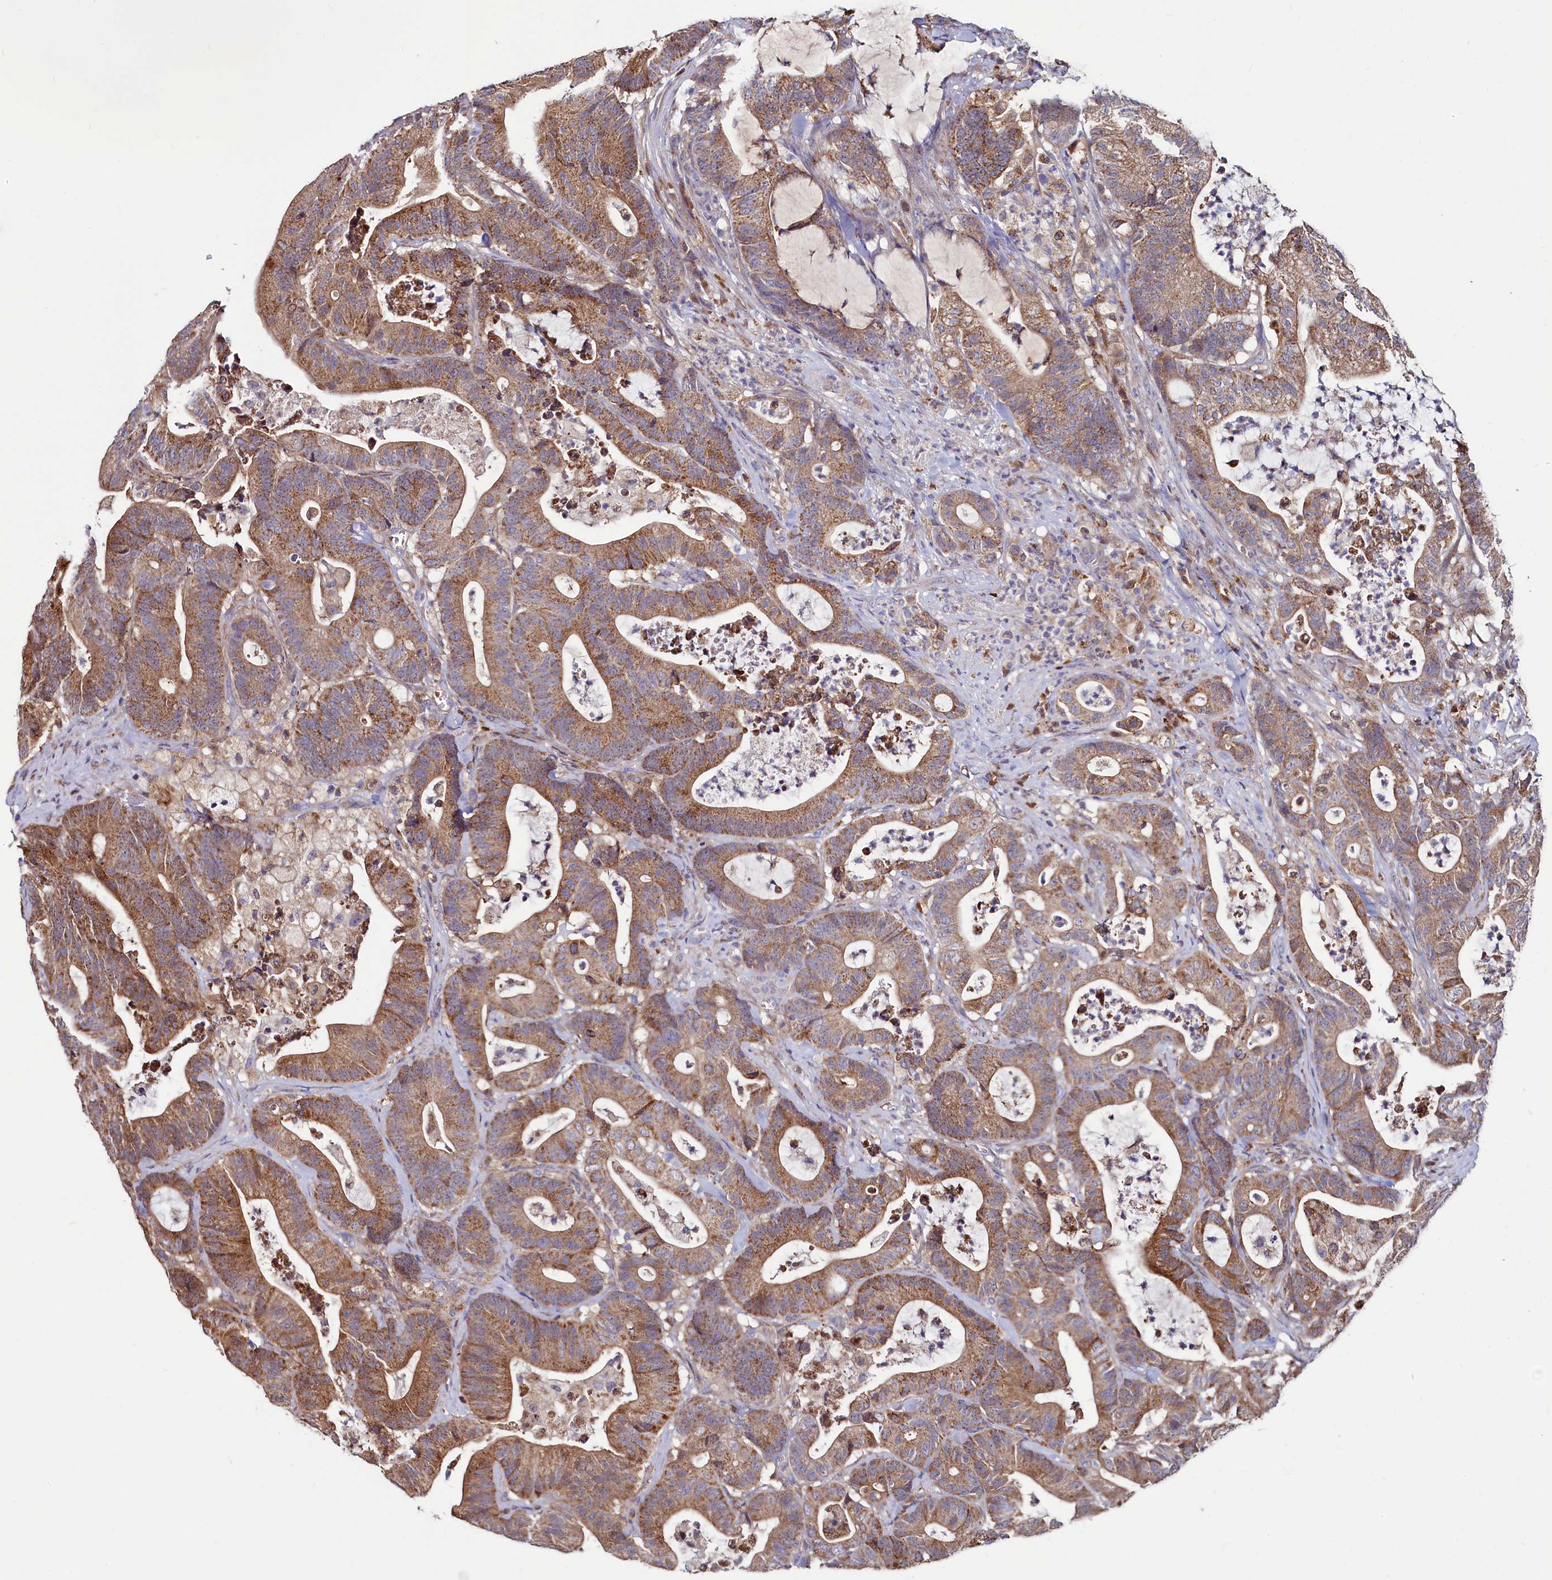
{"staining": {"intensity": "moderate", "quantity": ">75%", "location": "cytoplasmic/membranous"}, "tissue": "colorectal cancer", "cell_type": "Tumor cells", "image_type": "cancer", "snomed": [{"axis": "morphology", "description": "Adenocarcinoma, NOS"}, {"axis": "topography", "description": "Colon"}], "caption": "Colorectal cancer (adenocarcinoma) was stained to show a protein in brown. There is medium levels of moderate cytoplasmic/membranous staining in approximately >75% of tumor cells.", "gene": "ASTE1", "patient": {"sex": "female", "age": 84}}